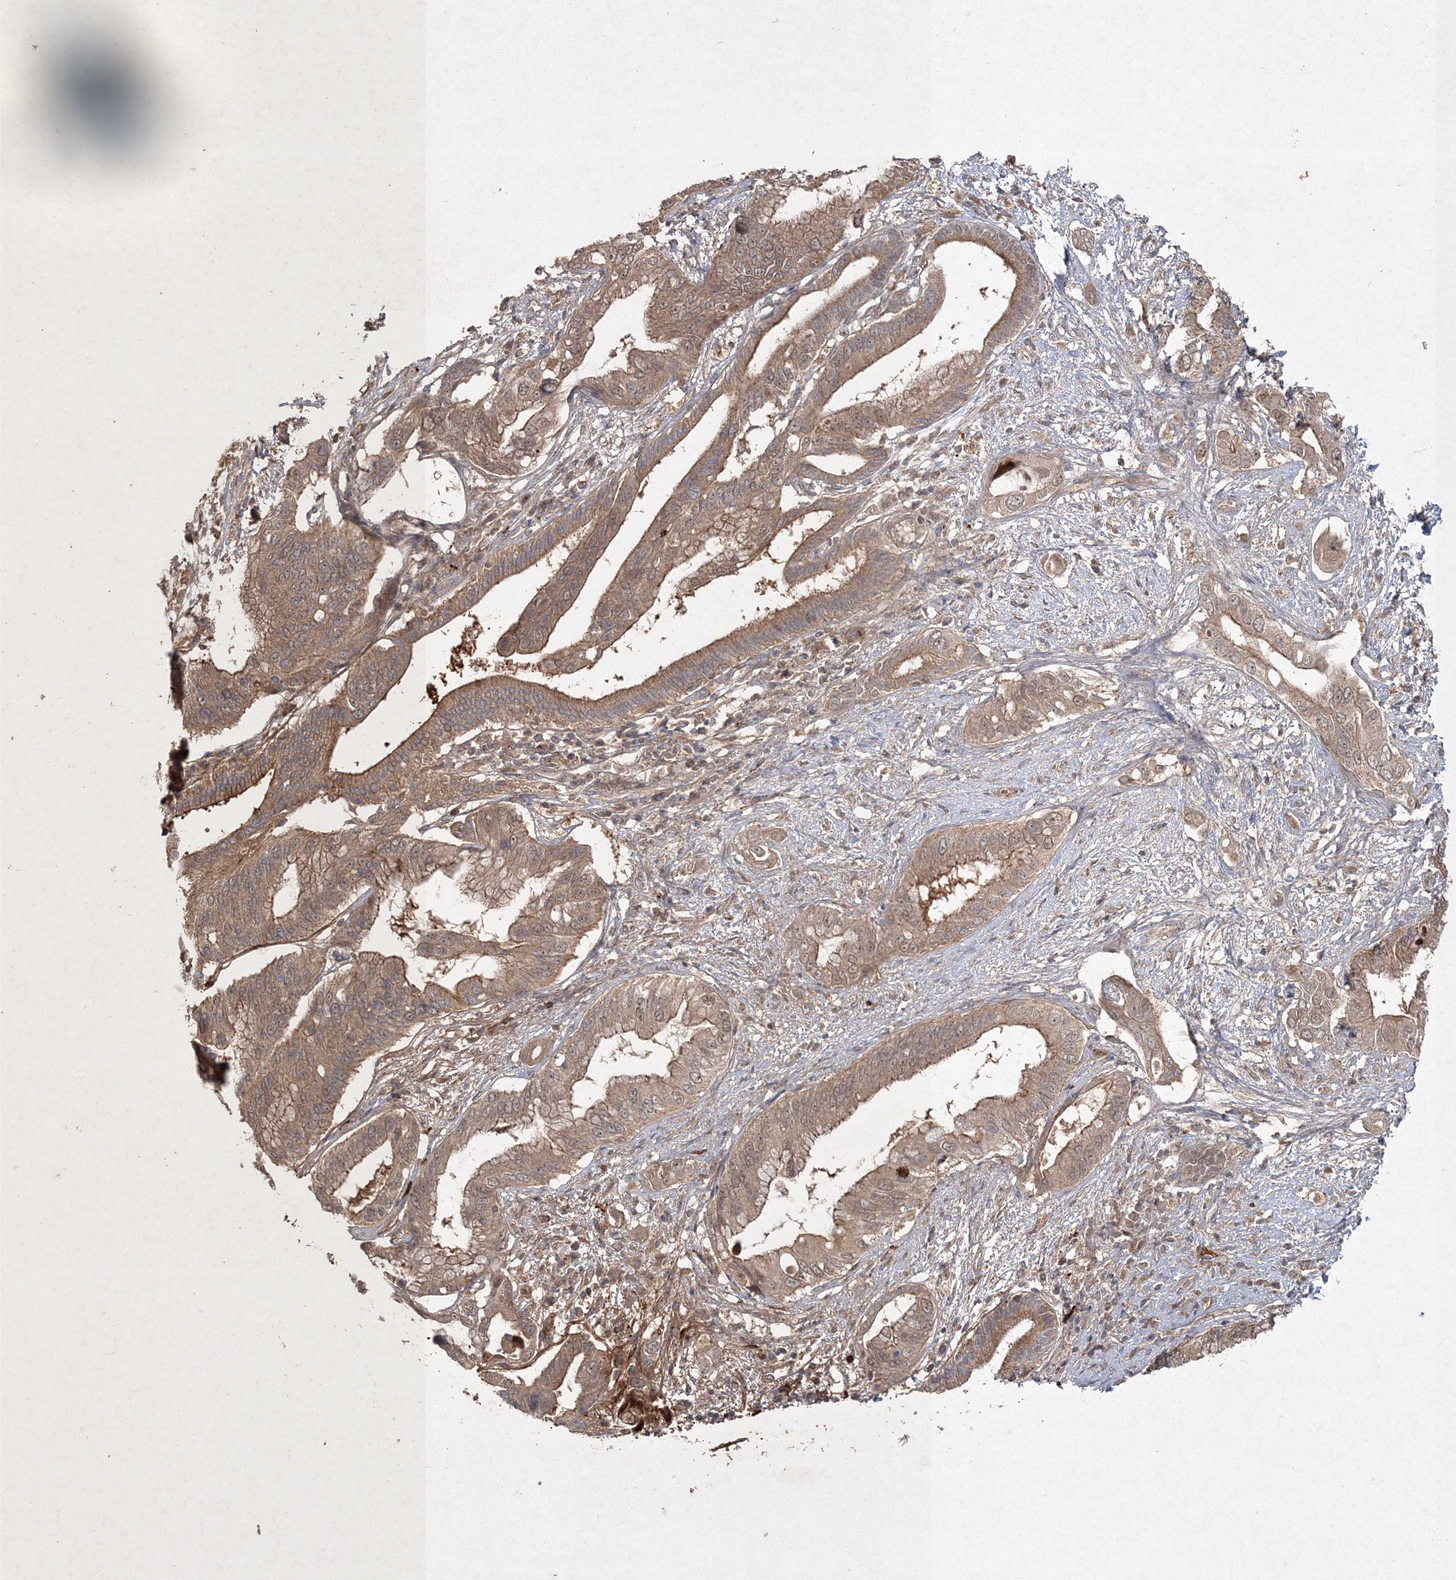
{"staining": {"intensity": "moderate", "quantity": ">75%", "location": "cytoplasmic/membranous"}, "tissue": "pancreatic cancer", "cell_type": "Tumor cells", "image_type": "cancer", "snomed": [{"axis": "morphology", "description": "Inflammation, NOS"}, {"axis": "morphology", "description": "Adenocarcinoma, NOS"}, {"axis": "topography", "description": "Pancreas"}], "caption": "A micrograph showing moderate cytoplasmic/membranous expression in approximately >75% of tumor cells in pancreatic cancer (adenocarcinoma), as visualized by brown immunohistochemical staining.", "gene": "SPRY1", "patient": {"sex": "female", "age": 56}}